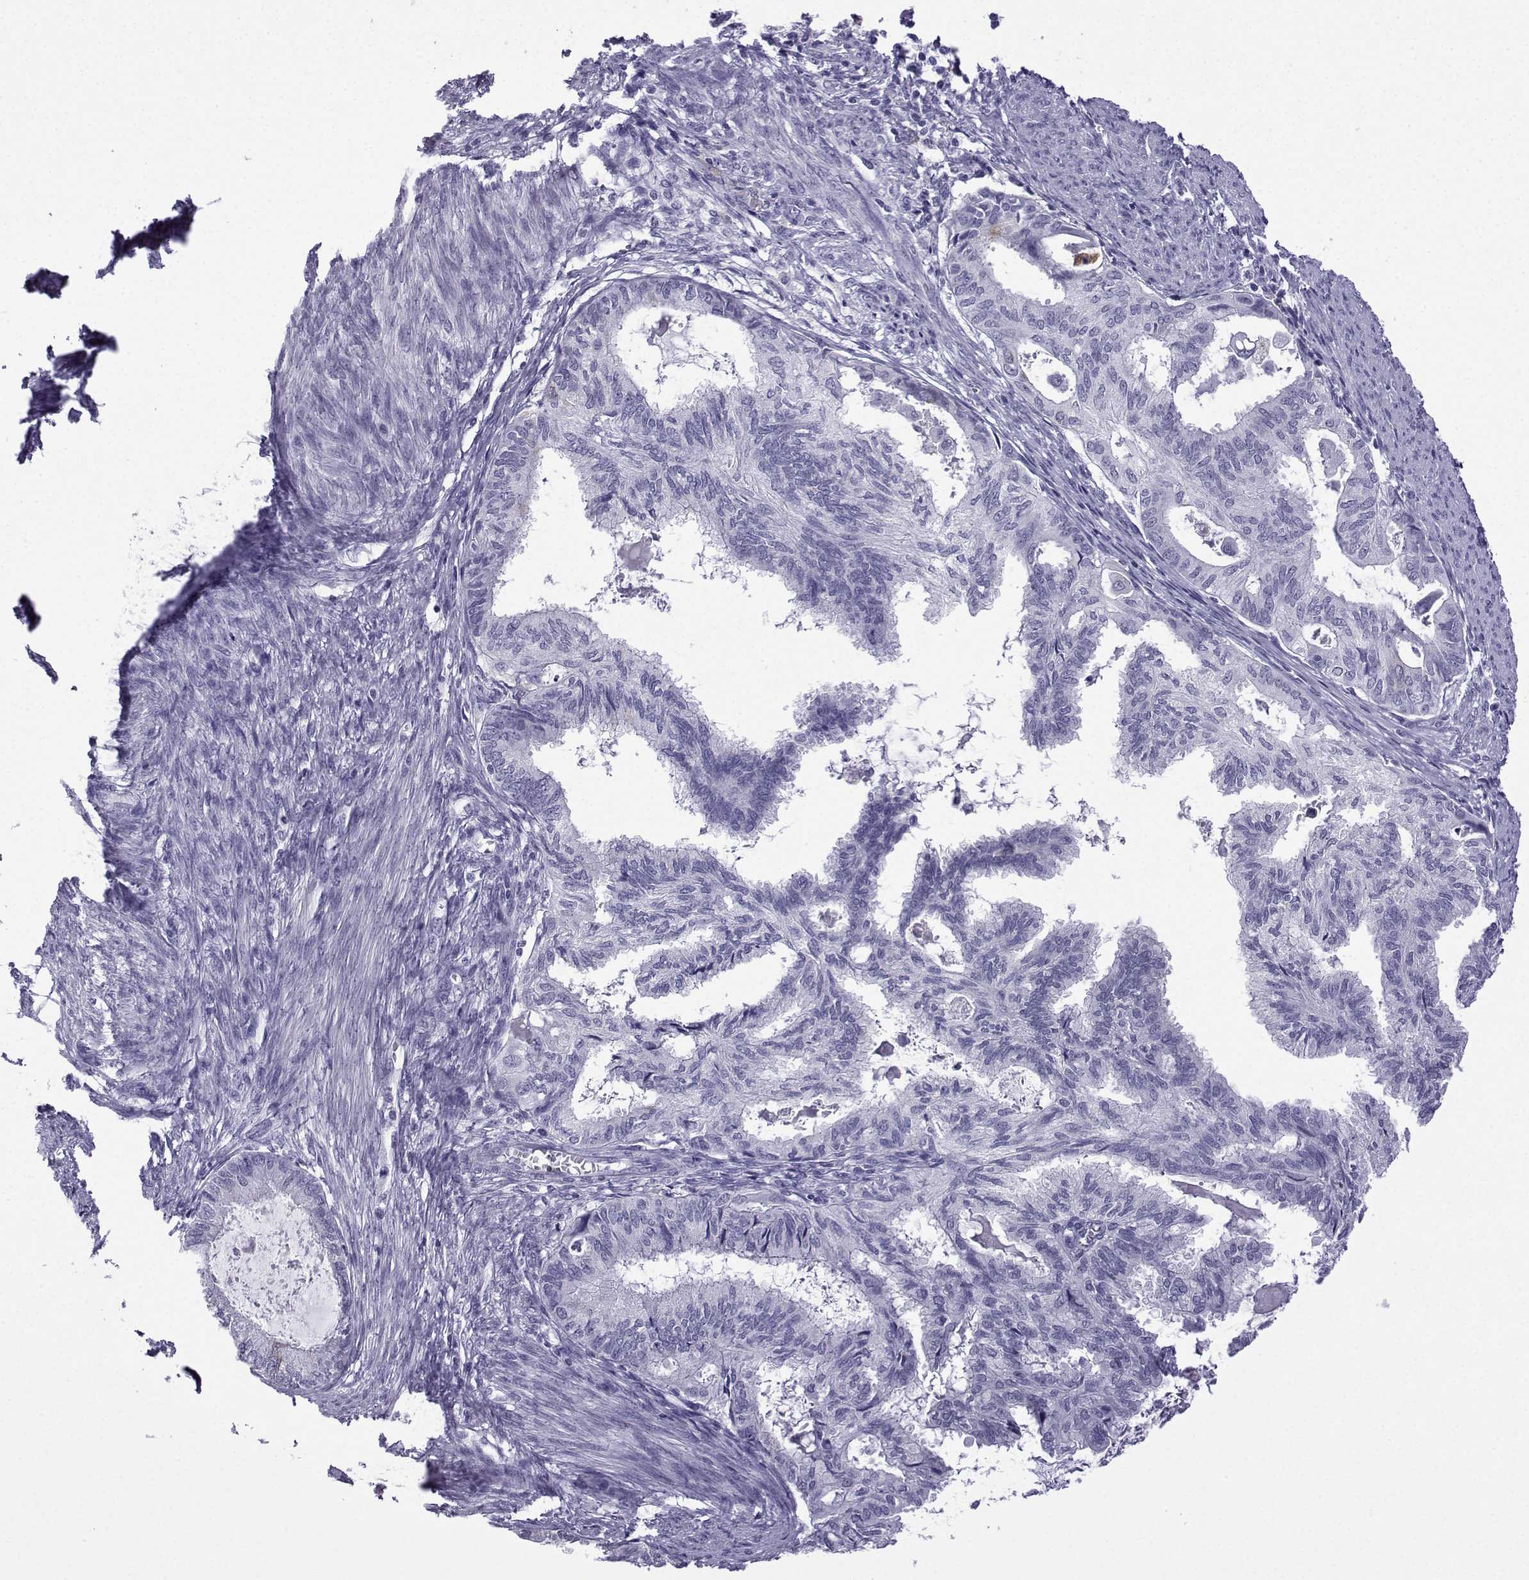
{"staining": {"intensity": "moderate", "quantity": "<25%", "location": "cytoplasmic/membranous"}, "tissue": "endometrial cancer", "cell_type": "Tumor cells", "image_type": "cancer", "snomed": [{"axis": "morphology", "description": "Adenocarcinoma, NOS"}, {"axis": "topography", "description": "Endometrium"}], "caption": "The histopathology image demonstrates immunohistochemical staining of endometrial cancer (adenocarcinoma). There is moderate cytoplasmic/membranous expression is identified in approximately <25% of tumor cells.", "gene": "MRGBP", "patient": {"sex": "female", "age": 86}}